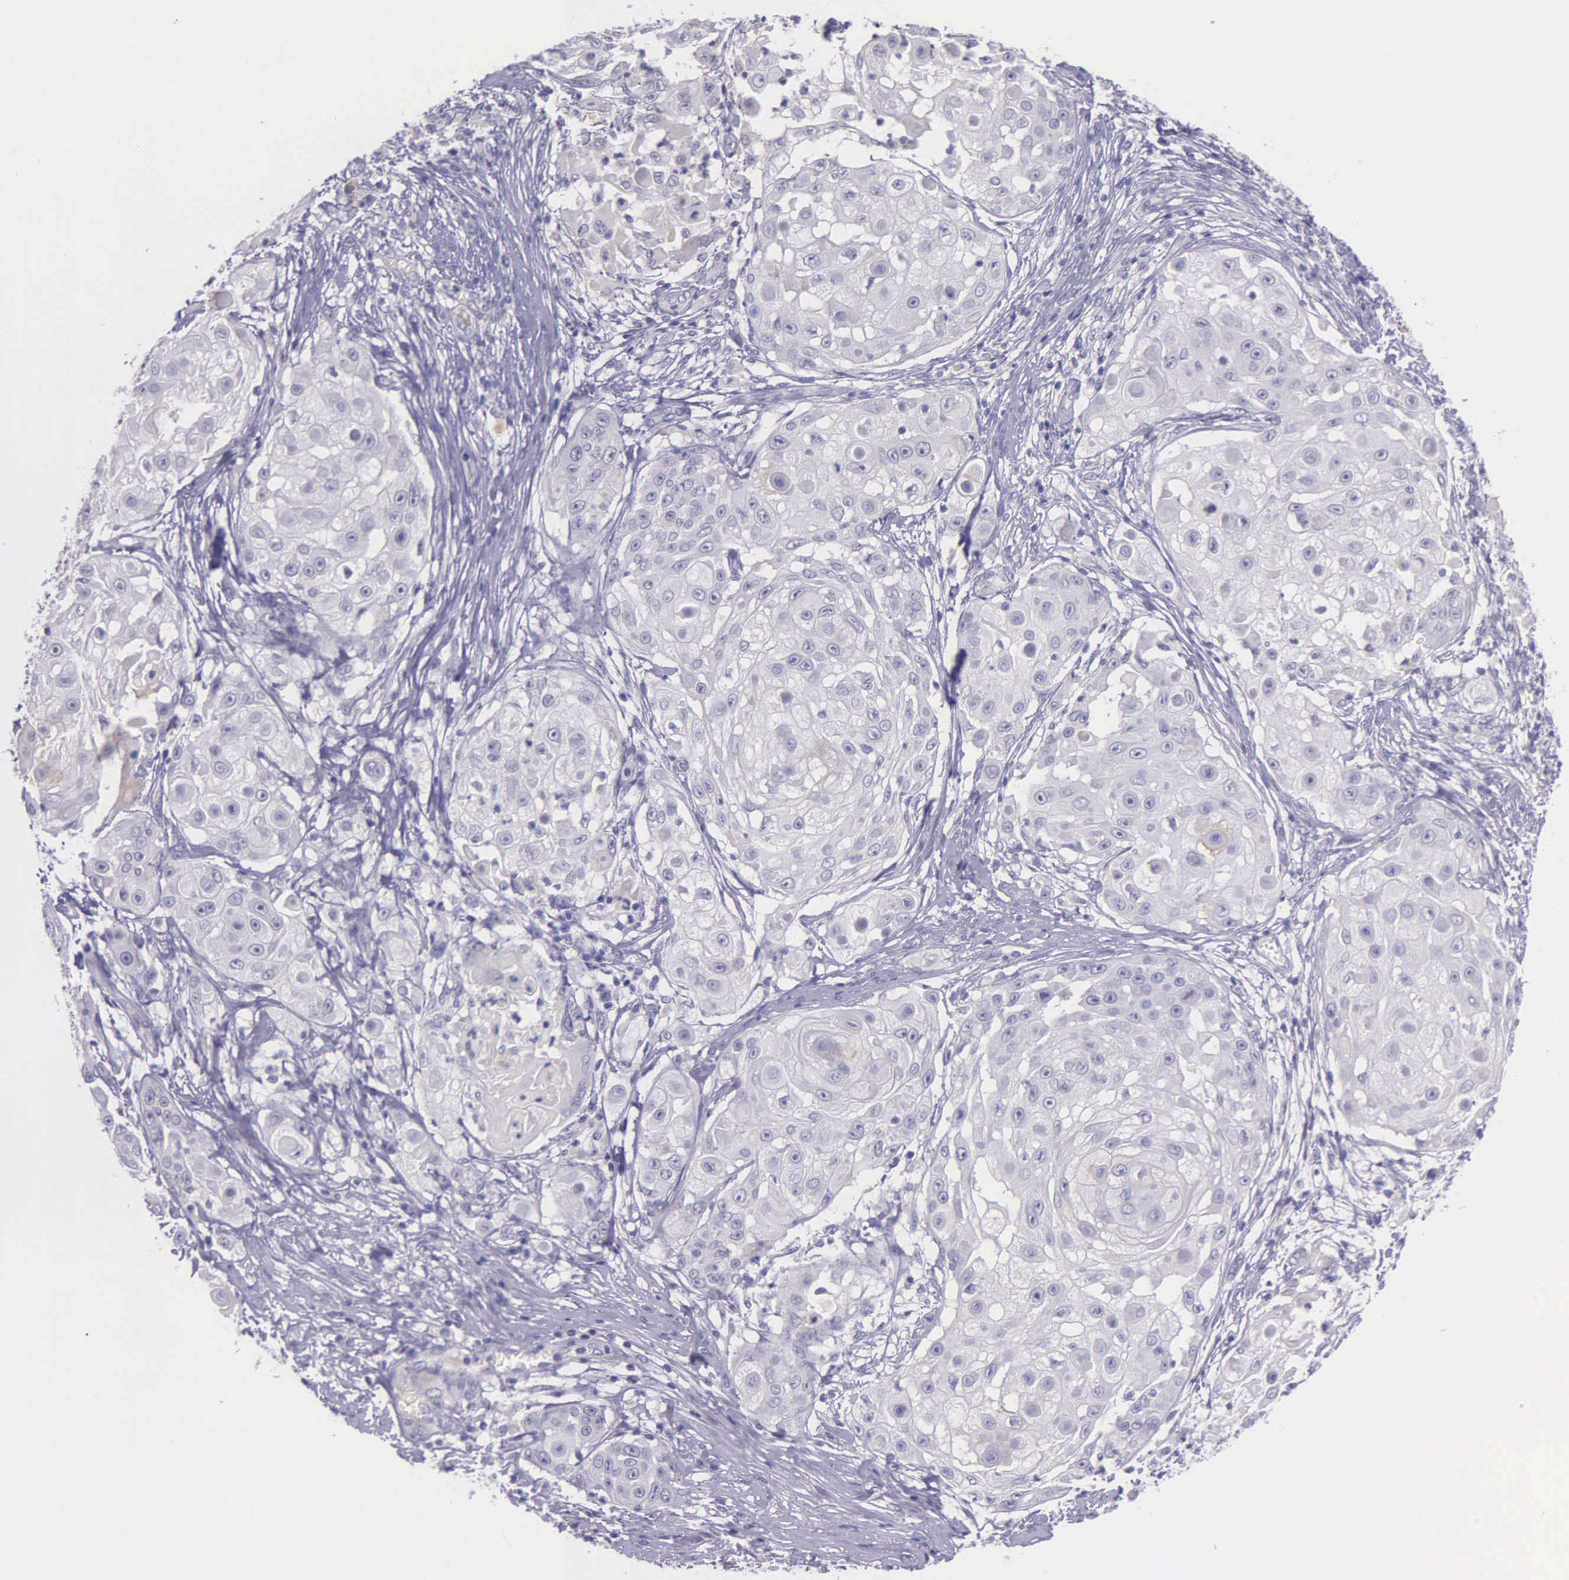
{"staining": {"intensity": "negative", "quantity": "none", "location": "none"}, "tissue": "skin cancer", "cell_type": "Tumor cells", "image_type": "cancer", "snomed": [{"axis": "morphology", "description": "Squamous cell carcinoma, NOS"}, {"axis": "topography", "description": "Skin"}], "caption": "IHC of skin squamous cell carcinoma shows no expression in tumor cells. (DAB (3,3'-diaminobenzidine) immunohistochemistry with hematoxylin counter stain).", "gene": "THSD7A", "patient": {"sex": "female", "age": 57}}